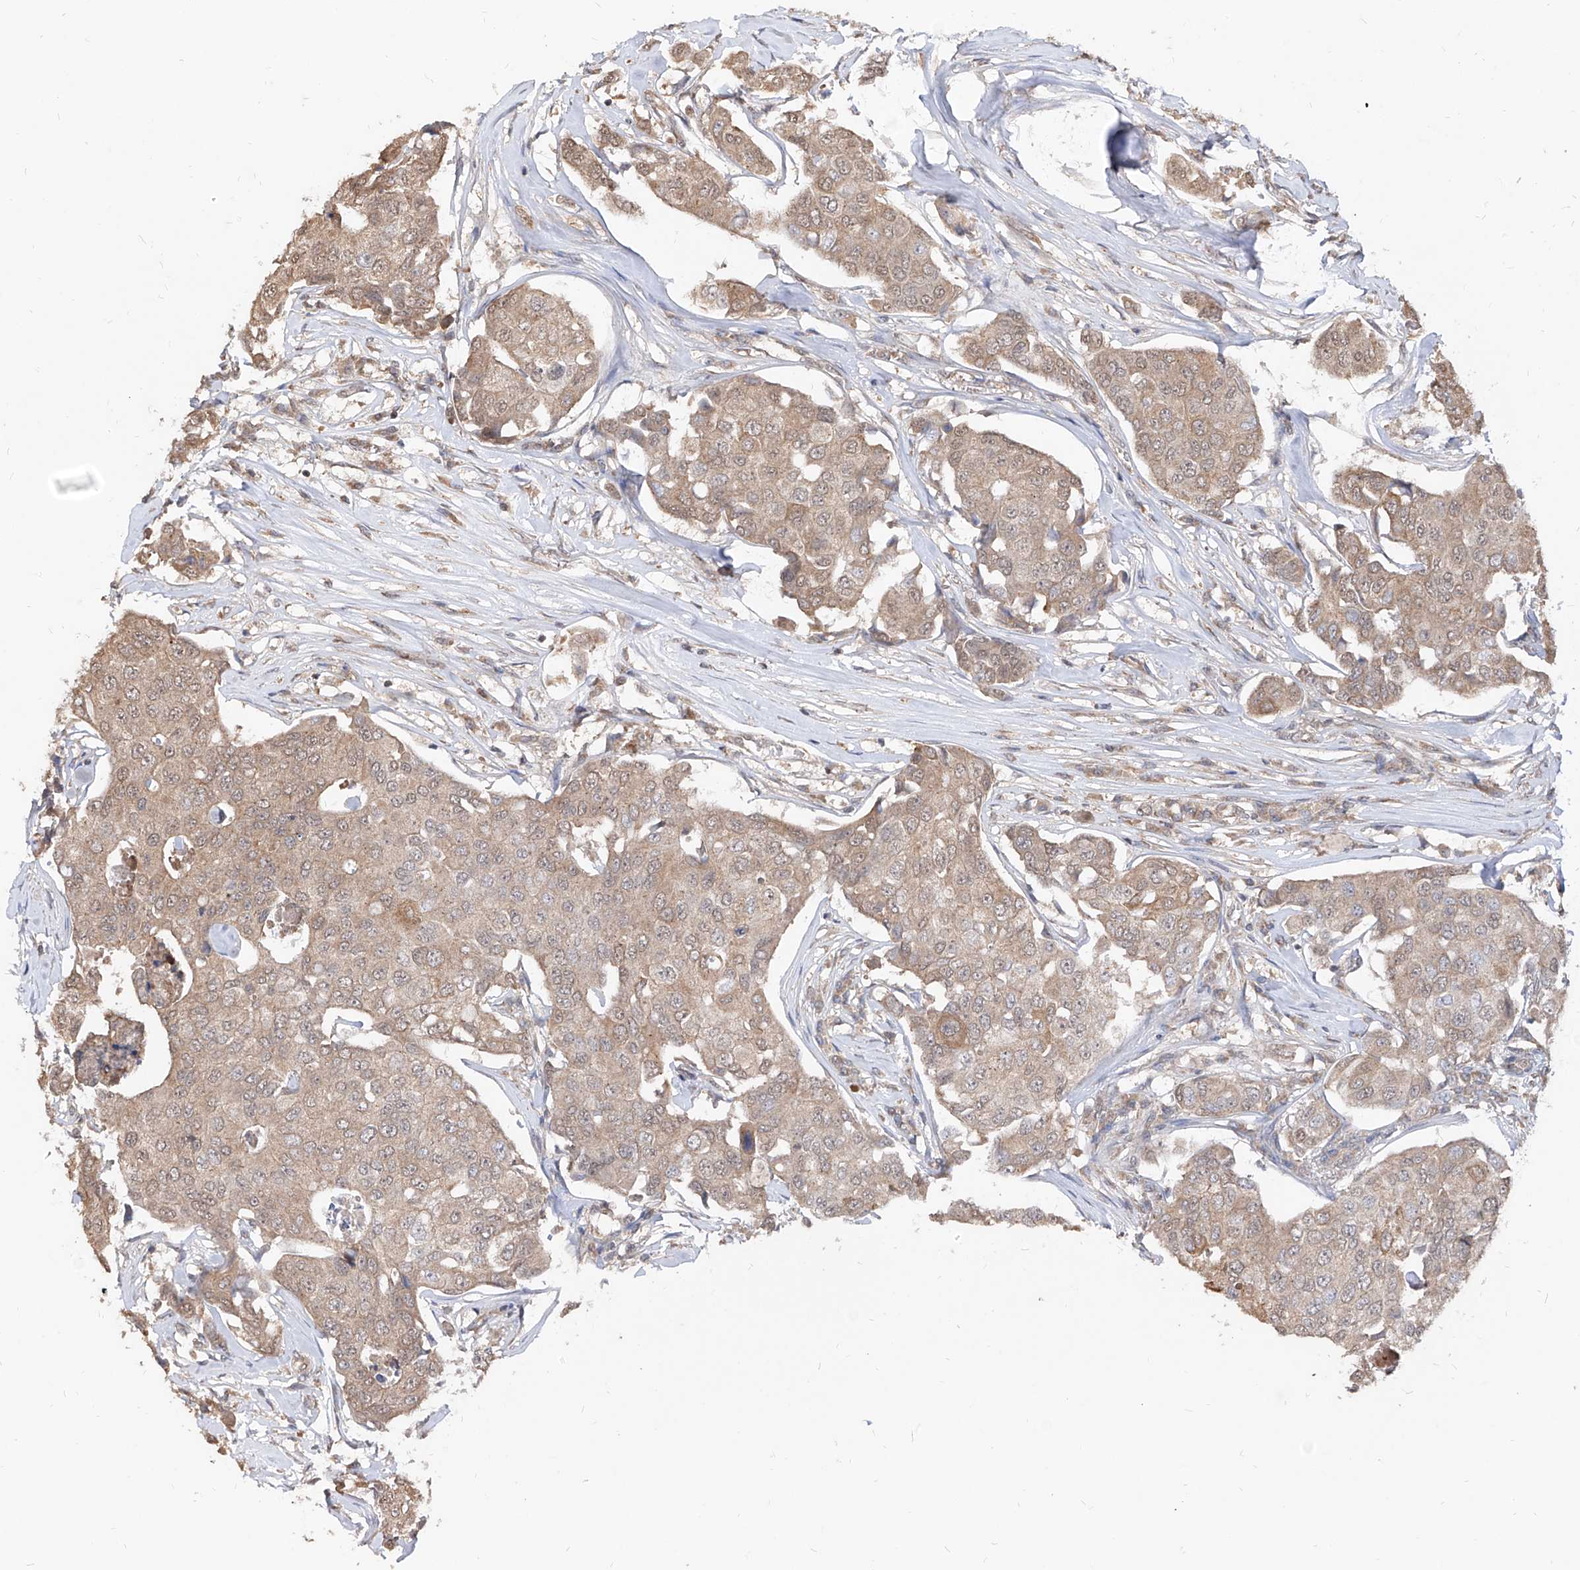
{"staining": {"intensity": "moderate", "quantity": ">75%", "location": "cytoplasmic/membranous"}, "tissue": "breast cancer", "cell_type": "Tumor cells", "image_type": "cancer", "snomed": [{"axis": "morphology", "description": "Duct carcinoma"}, {"axis": "topography", "description": "Breast"}], "caption": "There is medium levels of moderate cytoplasmic/membranous positivity in tumor cells of breast cancer, as demonstrated by immunohistochemical staining (brown color).", "gene": "C8orf82", "patient": {"sex": "female", "age": 80}}